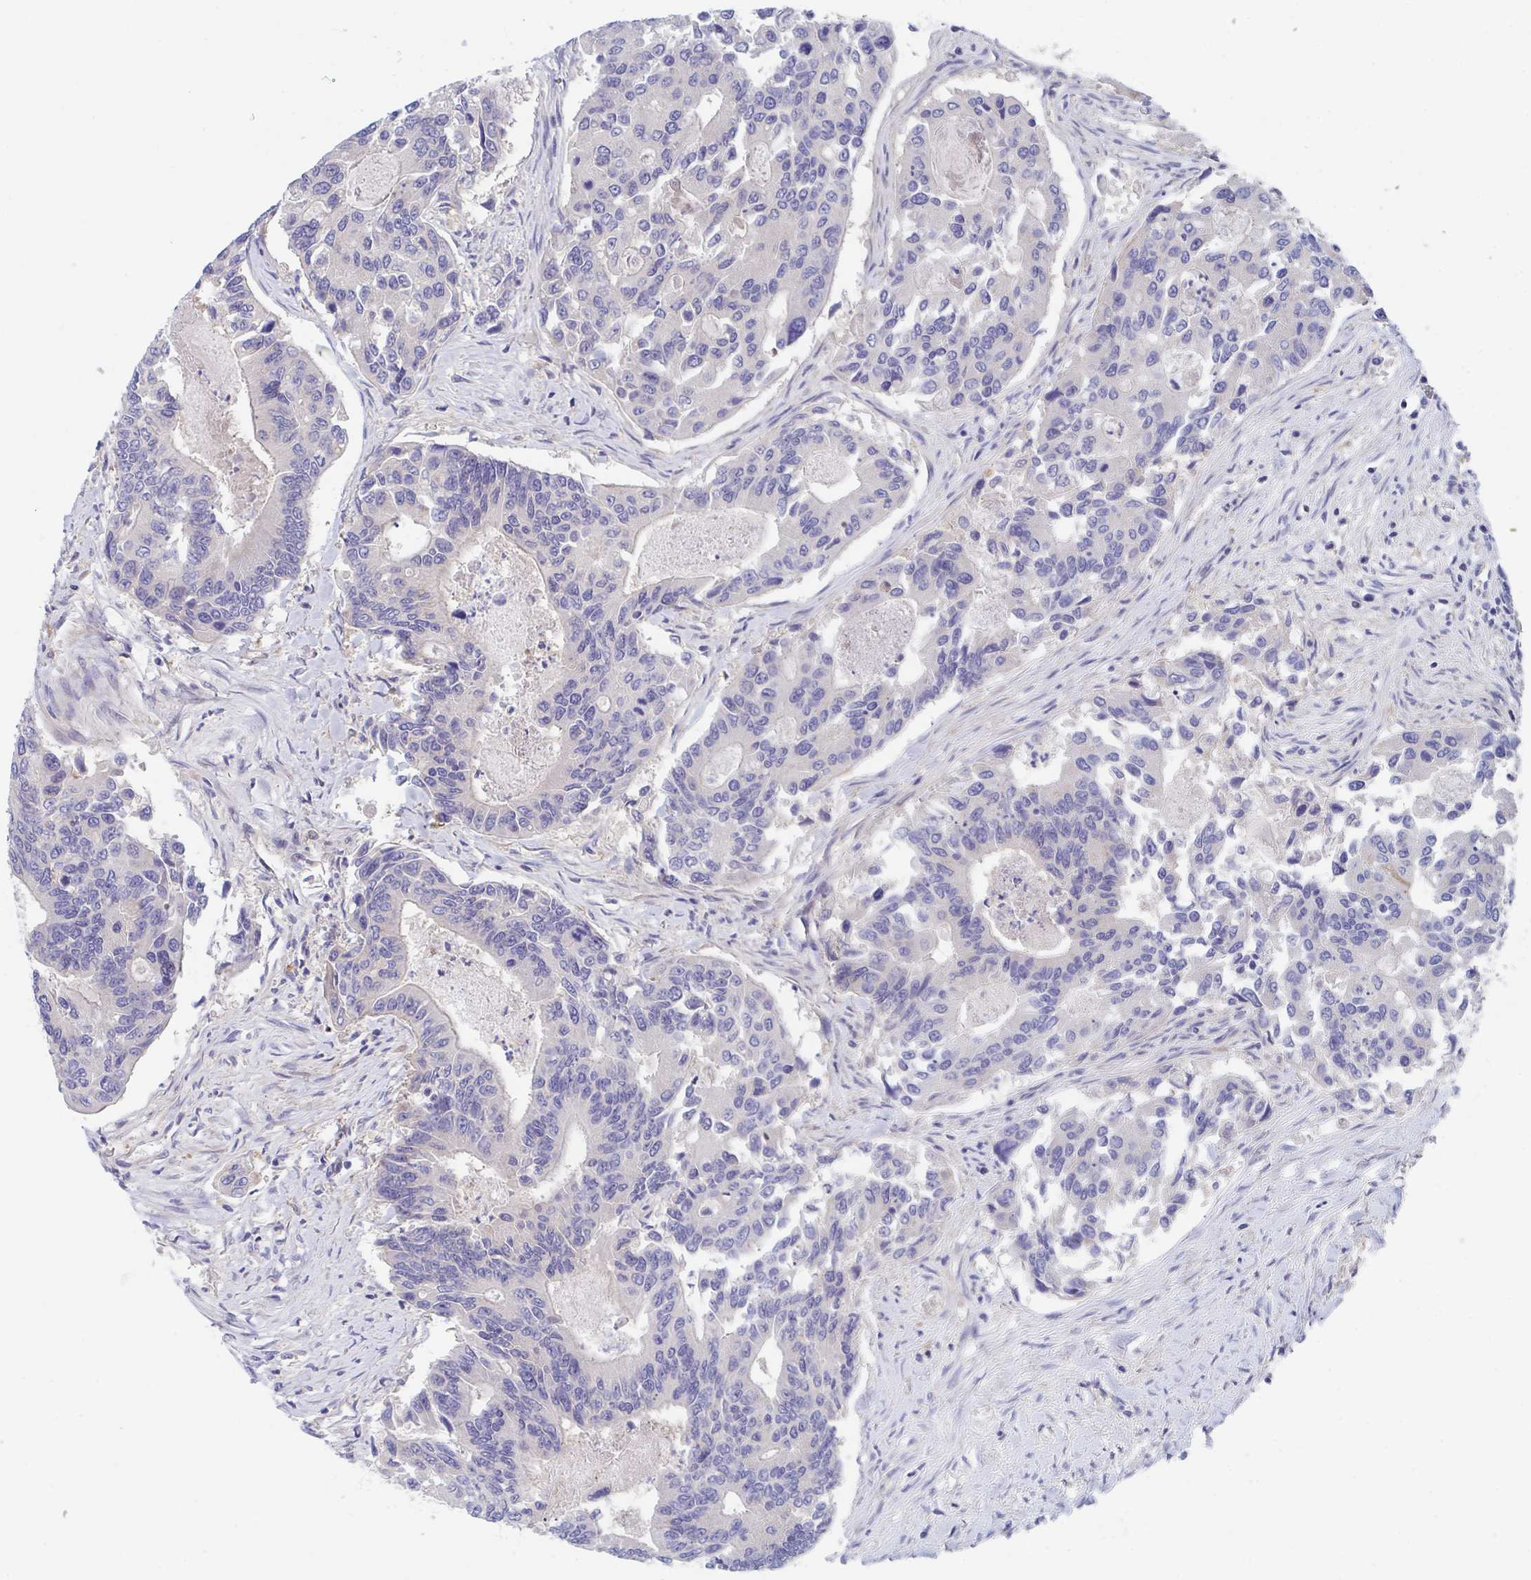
{"staining": {"intensity": "negative", "quantity": "none", "location": "none"}, "tissue": "colorectal cancer", "cell_type": "Tumor cells", "image_type": "cancer", "snomed": [{"axis": "morphology", "description": "Adenocarcinoma, NOS"}, {"axis": "topography", "description": "Colon"}], "caption": "This is an immunohistochemistry micrograph of human colorectal cancer. There is no staining in tumor cells.", "gene": "P2RX3", "patient": {"sex": "female", "age": 67}}